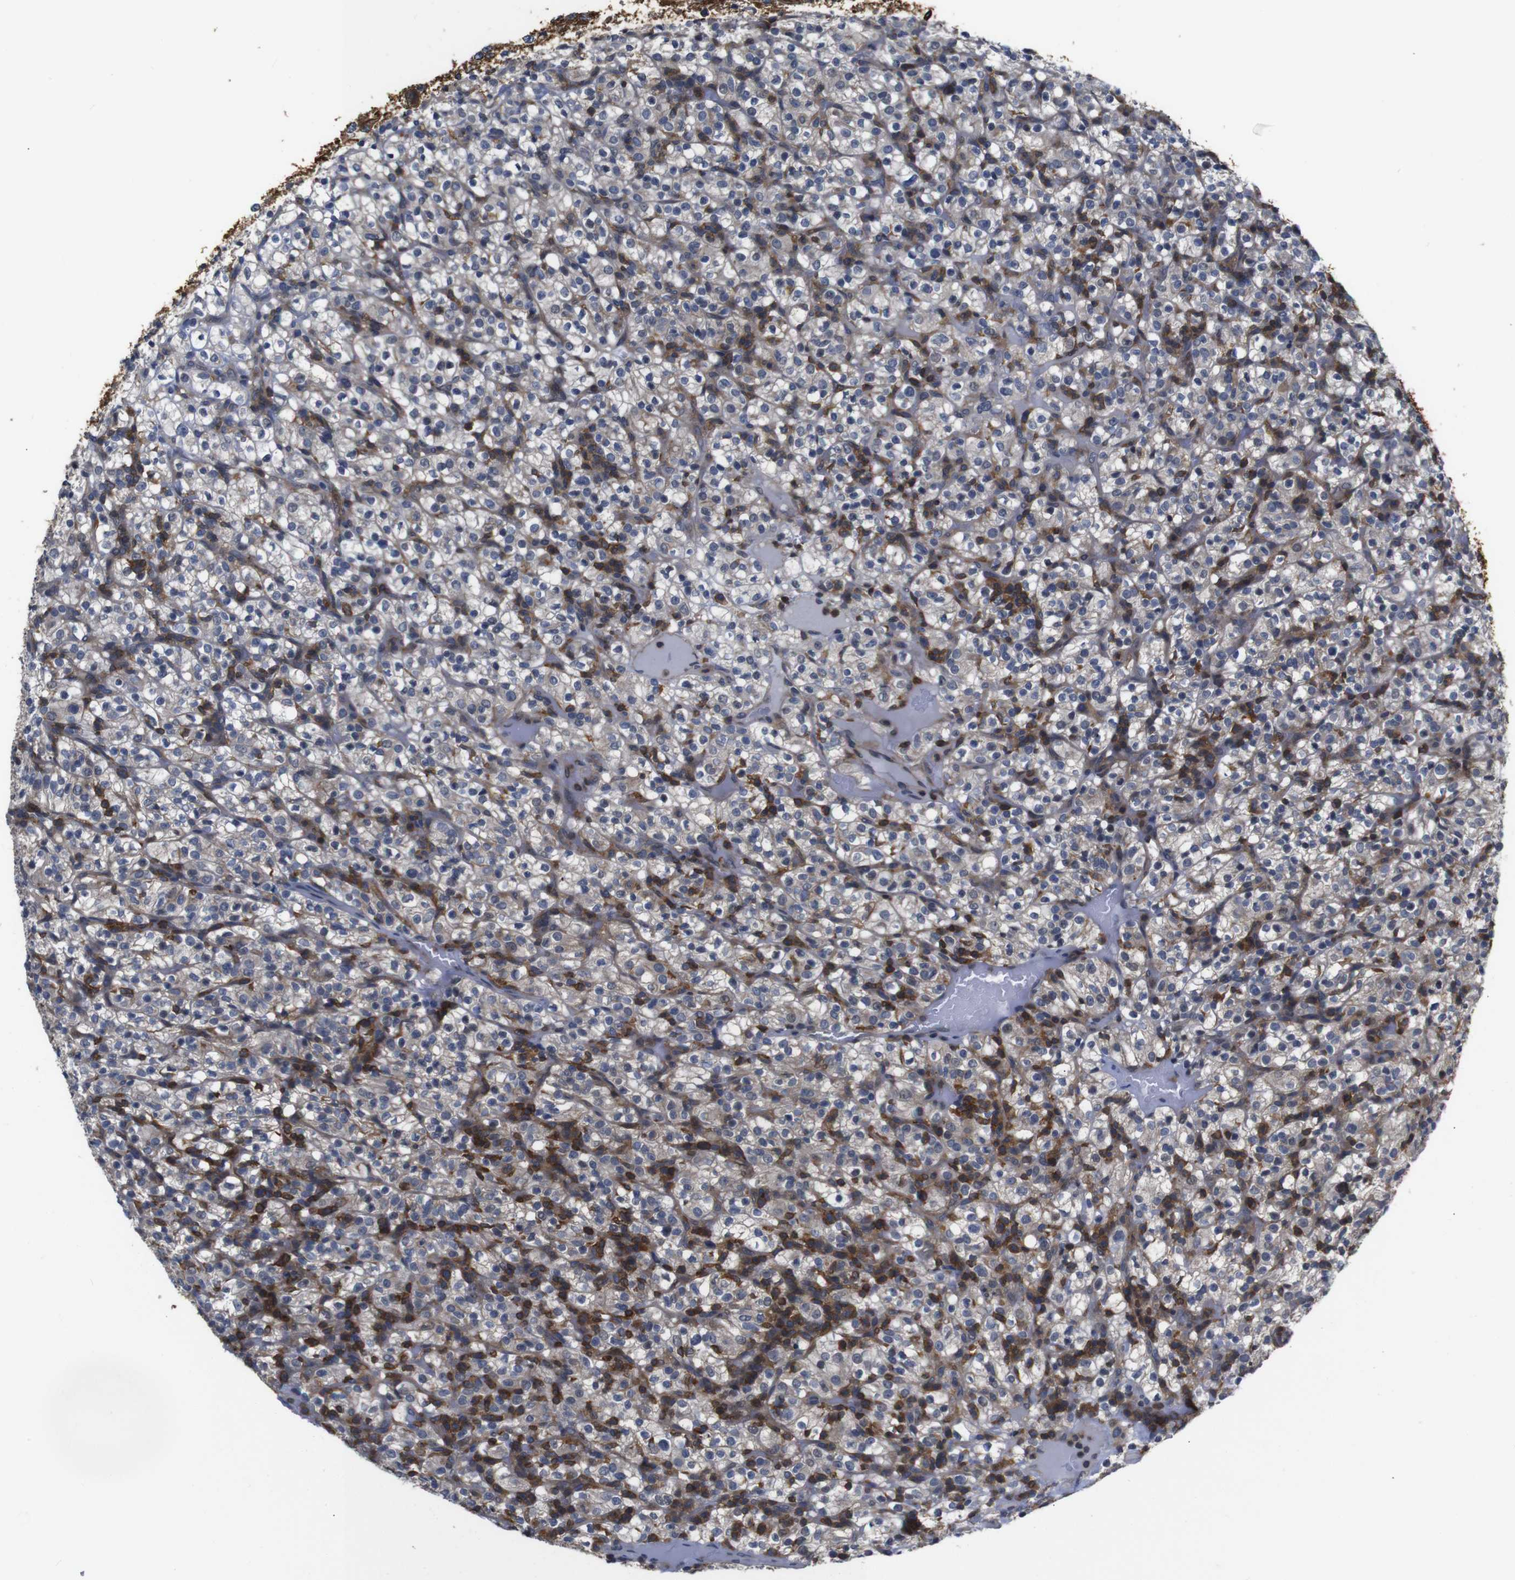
{"staining": {"intensity": "weak", "quantity": ">75%", "location": "cytoplasmic/membranous"}, "tissue": "renal cancer", "cell_type": "Tumor cells", "image_type": "cancer", "snomed": [{"axis": "morphology", "description": "Normal tissue, NOS"}, {"axis": "morphology", "description": "Adenocarcinoma, NOS"}, {"axis": "topography", "description": "Kidney"}], "caption": "This is a micrograph of IHC staining of renal cancer, which shows weak staining in the cytoplasmic/membranous of tumor cells.", "gene": "BRWD3", "patient": {"sex": "female", "age": 72}}